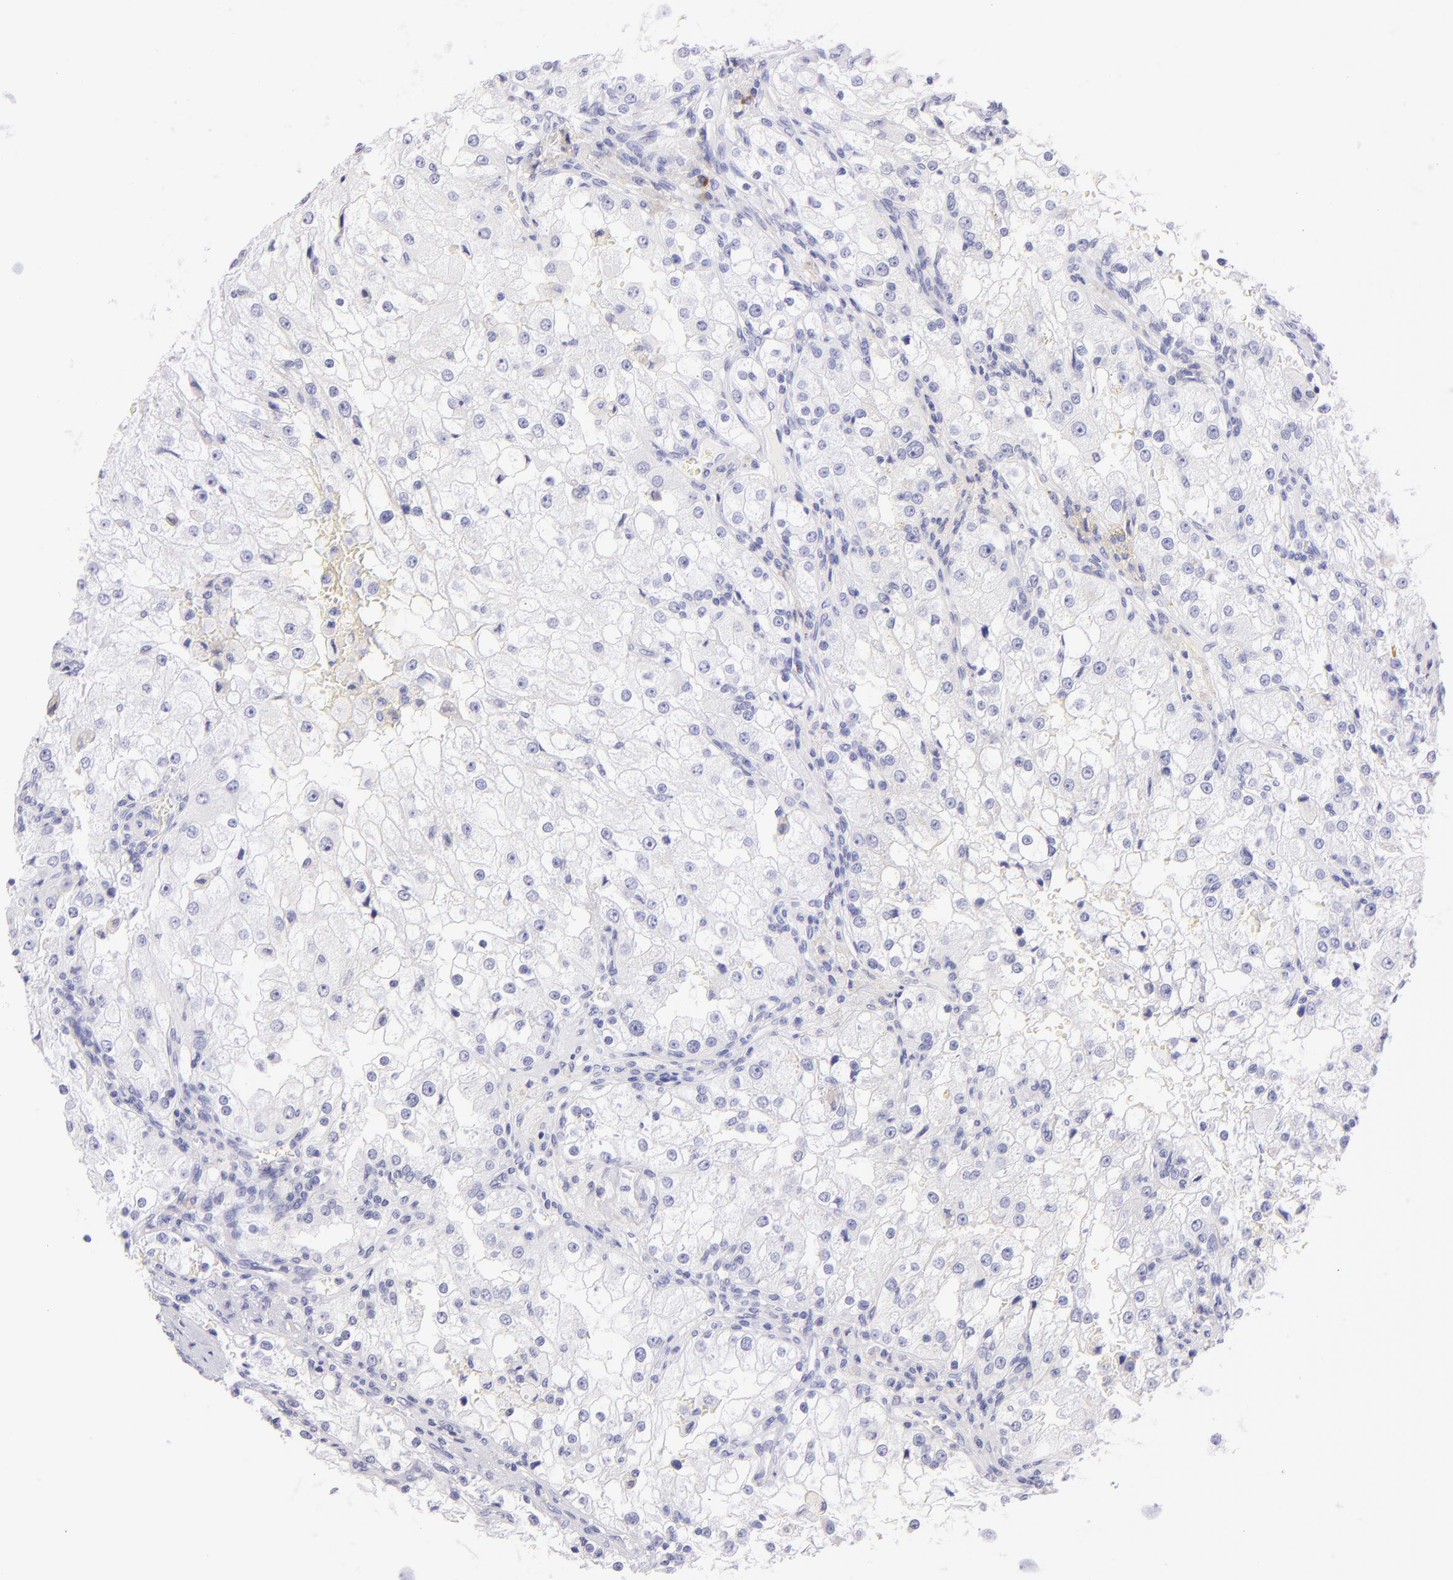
{"staining": {"intensity": "negative", "quantity": "none", "location": "none"}, "tissue": "renal cancer", "cell_type": "Tumor cells", "image_type": "cancer", "snomed": [{"axis": "morphology", "description": "Adenocarcinoma, NOS"}, {"axis": "topography", "description": "Kidney"}], "caption": "Immunohistochemistry image of neoplastic tissue: human renal adenocarcinoma stained with DAB (3,3'-diaminobenzidine) demonstrates no significant protein expression in tumor cells.", "gene": "SDC1", "patient": {"sex": "female", "age": 74}}